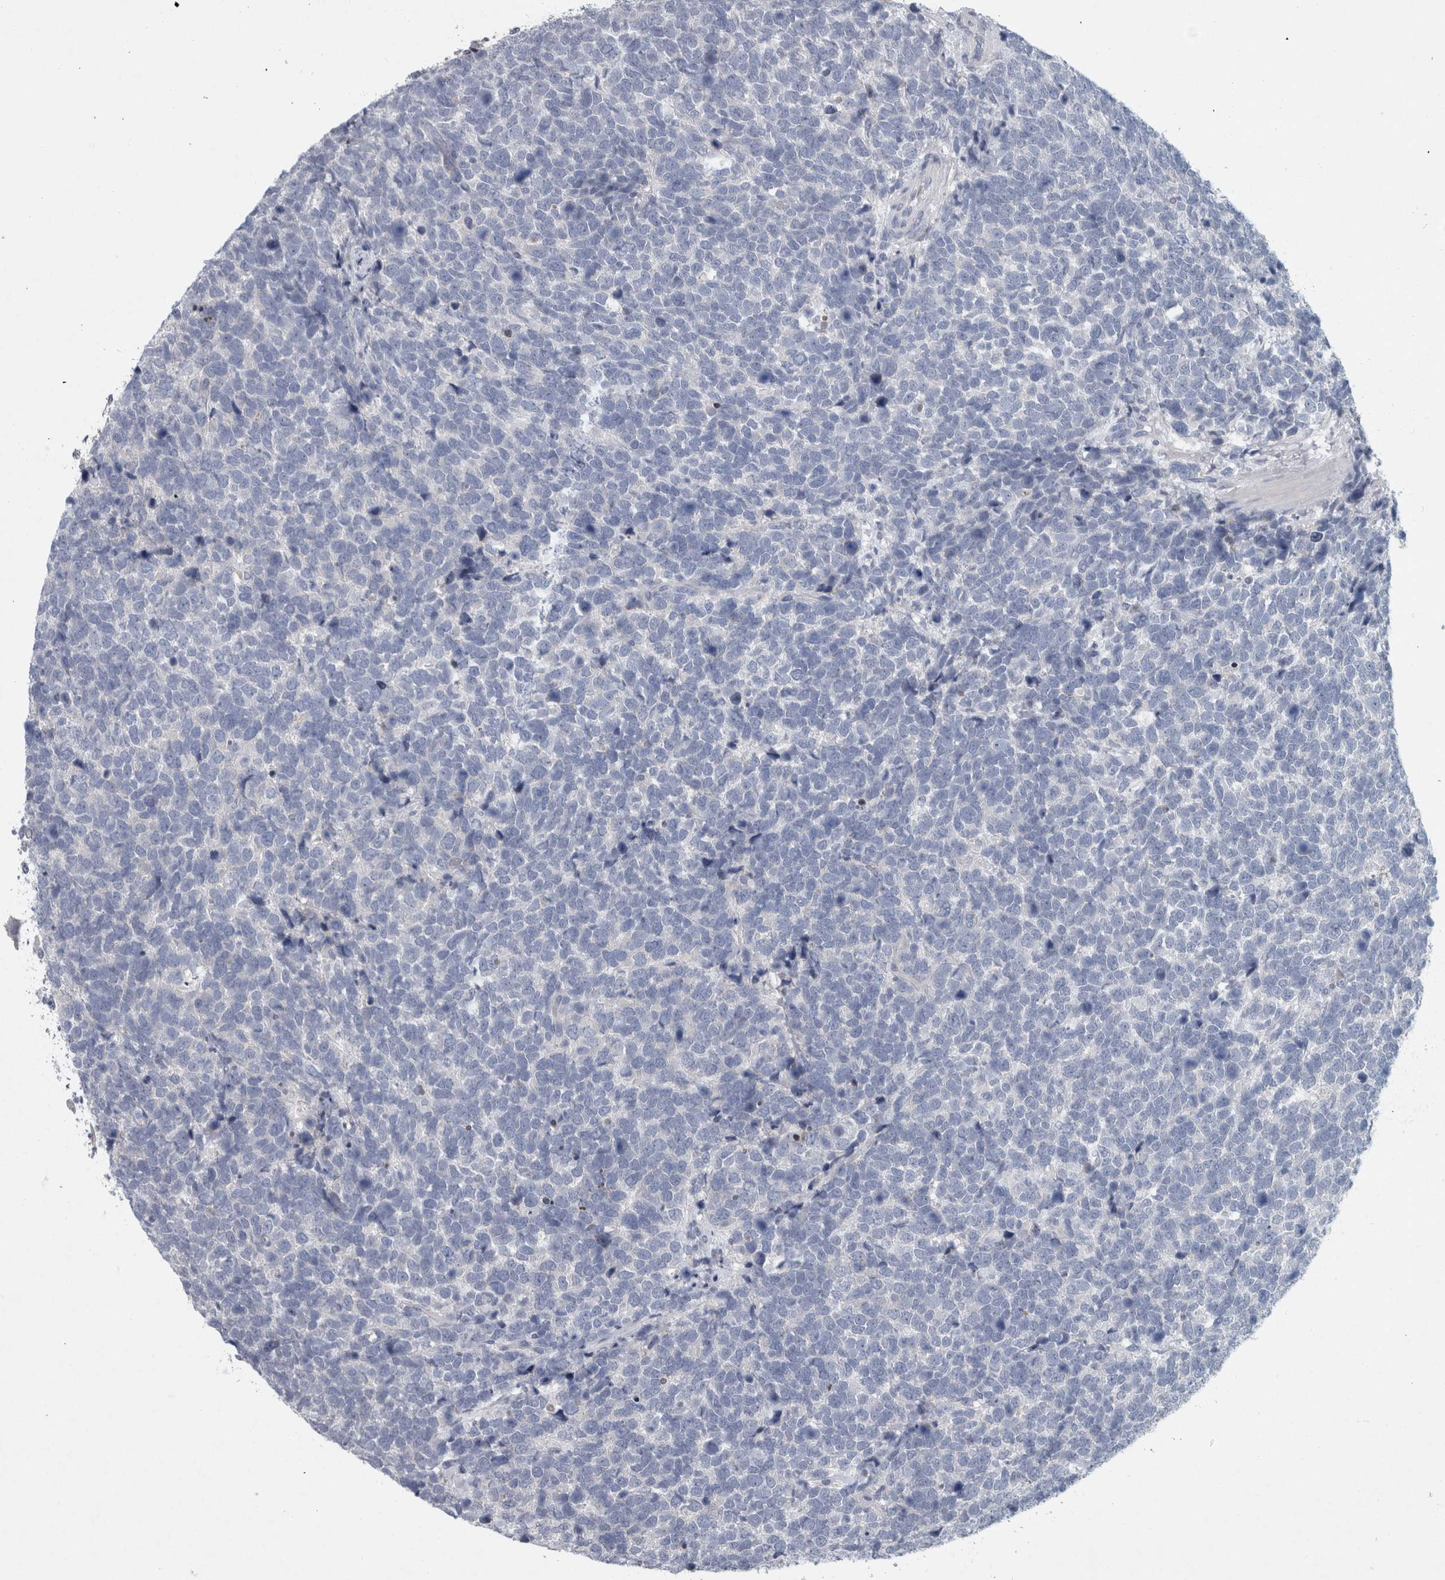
{"staining": {"intensity": "negative", "quantity": "none", "location": "none"}, "tissue": "urothelial cancer", "cell_type": "Tumor cells", "image_type": "cancer", "snomed": [{"axis": "morphology", "description": "Urothelial carcinoma, High grade"}, {"axis": "topography", "description": "Urinary bladder"}], "caption": "DAB (3,3'-diaminobenzidine) immunohistochemical staining of urothelial carcinoma (high-grade) demonstrates no significant expression in tumor cells.", "gene": "FAM83H", "patient": {"sex": "female", "age": 82}}